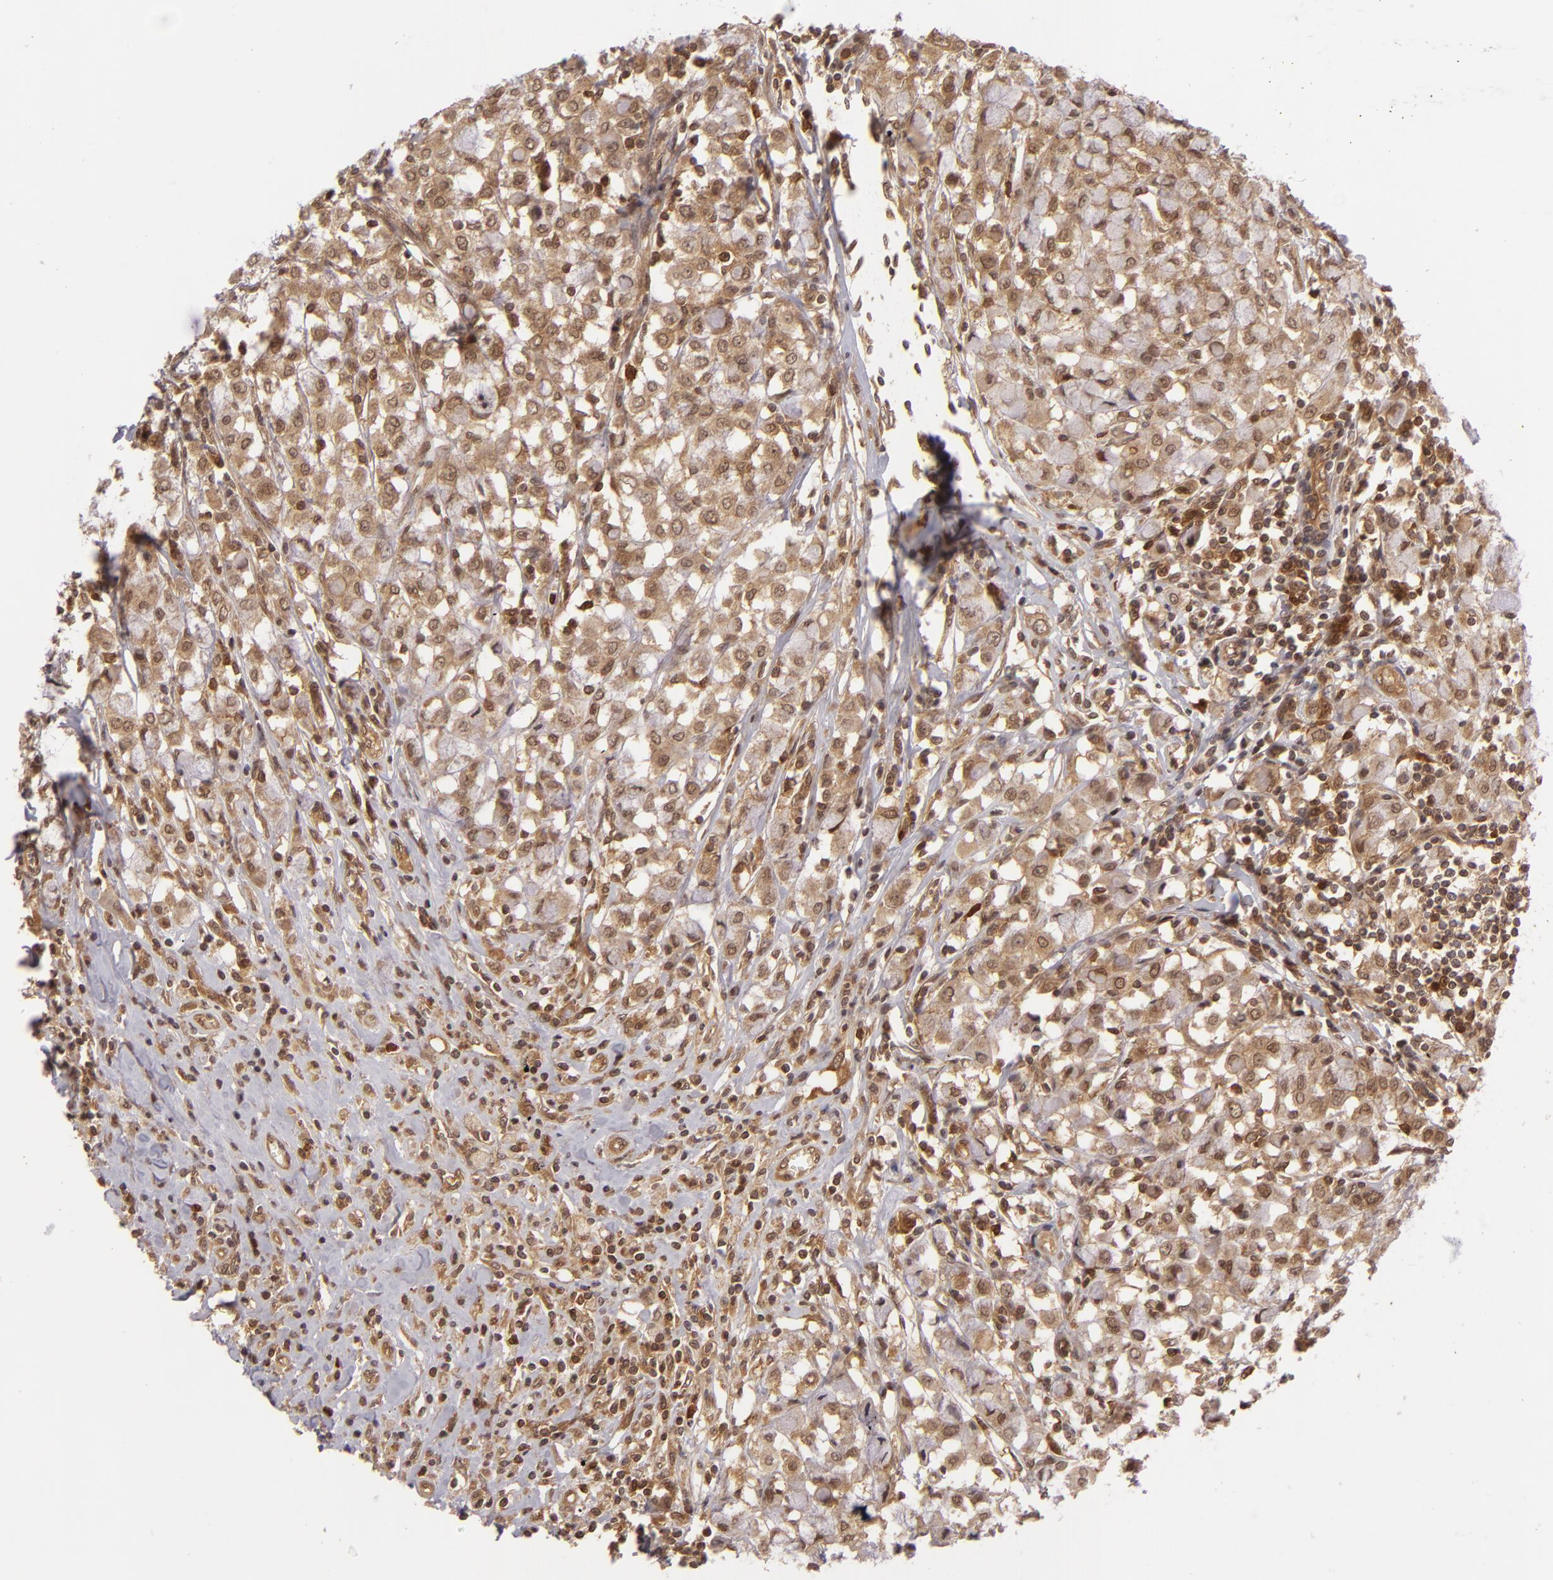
{"staining": {"intensity": "weak", "quantity": ">75%", "location": "cytoplasmic/membranous"}, "tissue": "breast cancer", "cell_type": "Tumor cells", "image_type": "cancer", "snomed": [{"axis": "morphology", "description": "Lobular carcinoma"}, {"axis": "topography", "description": "Breast"}], "caption": "Brown immunohistochemical staining in lobular carcinoma (breast) reveals weak cytoplasmic/membranous expression in approximately >75% of tumor cells. The protein of interest is shown in brown color, while the nuclei are stained blue.", "gene": "ZBTB33", "patient": {"sex": "female", "age": 85}}